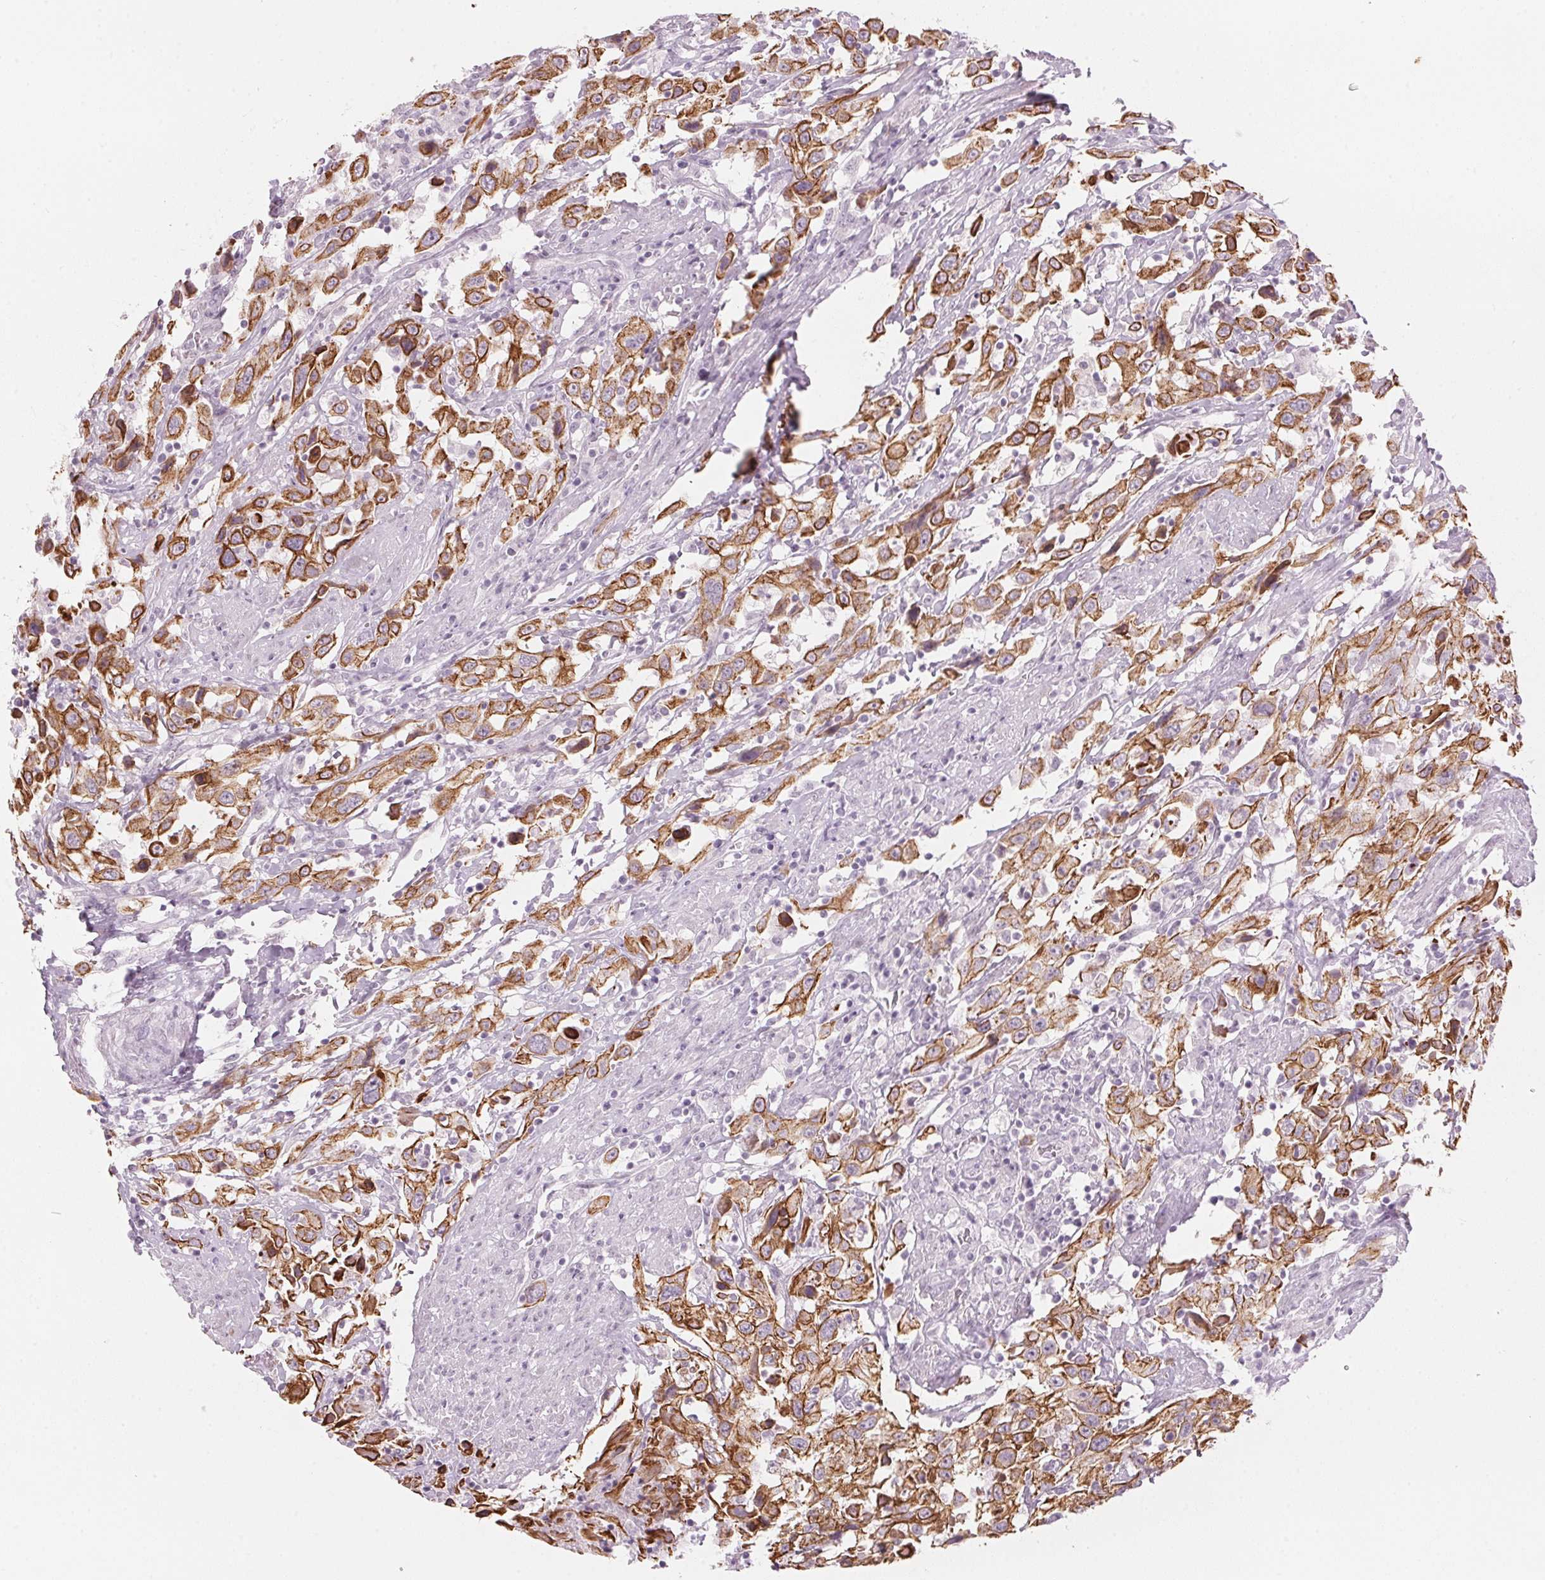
{"staining": {"intensity": "moderate", "quantity": ">75%", "location": "cytoplasmic/membranous"}, "tissue": "urothelial cancer", "cell_type": "Tumor cells", "image_type": "cancer", "snomed": [{"axis": "morphology", "description": "Urothelial carcinoma, High grade"}, {"axis": "topography", "description": "Urinary bladder"}], "caption": "Human urothelial carcinoma (high-grade) stained for a protein (brown) shows moderate cytoplasmic/membranous positive staining in approximately >75% of tumor cells.", "gene": "SCTR", "patient": {"sex": "male", "age": 61}}